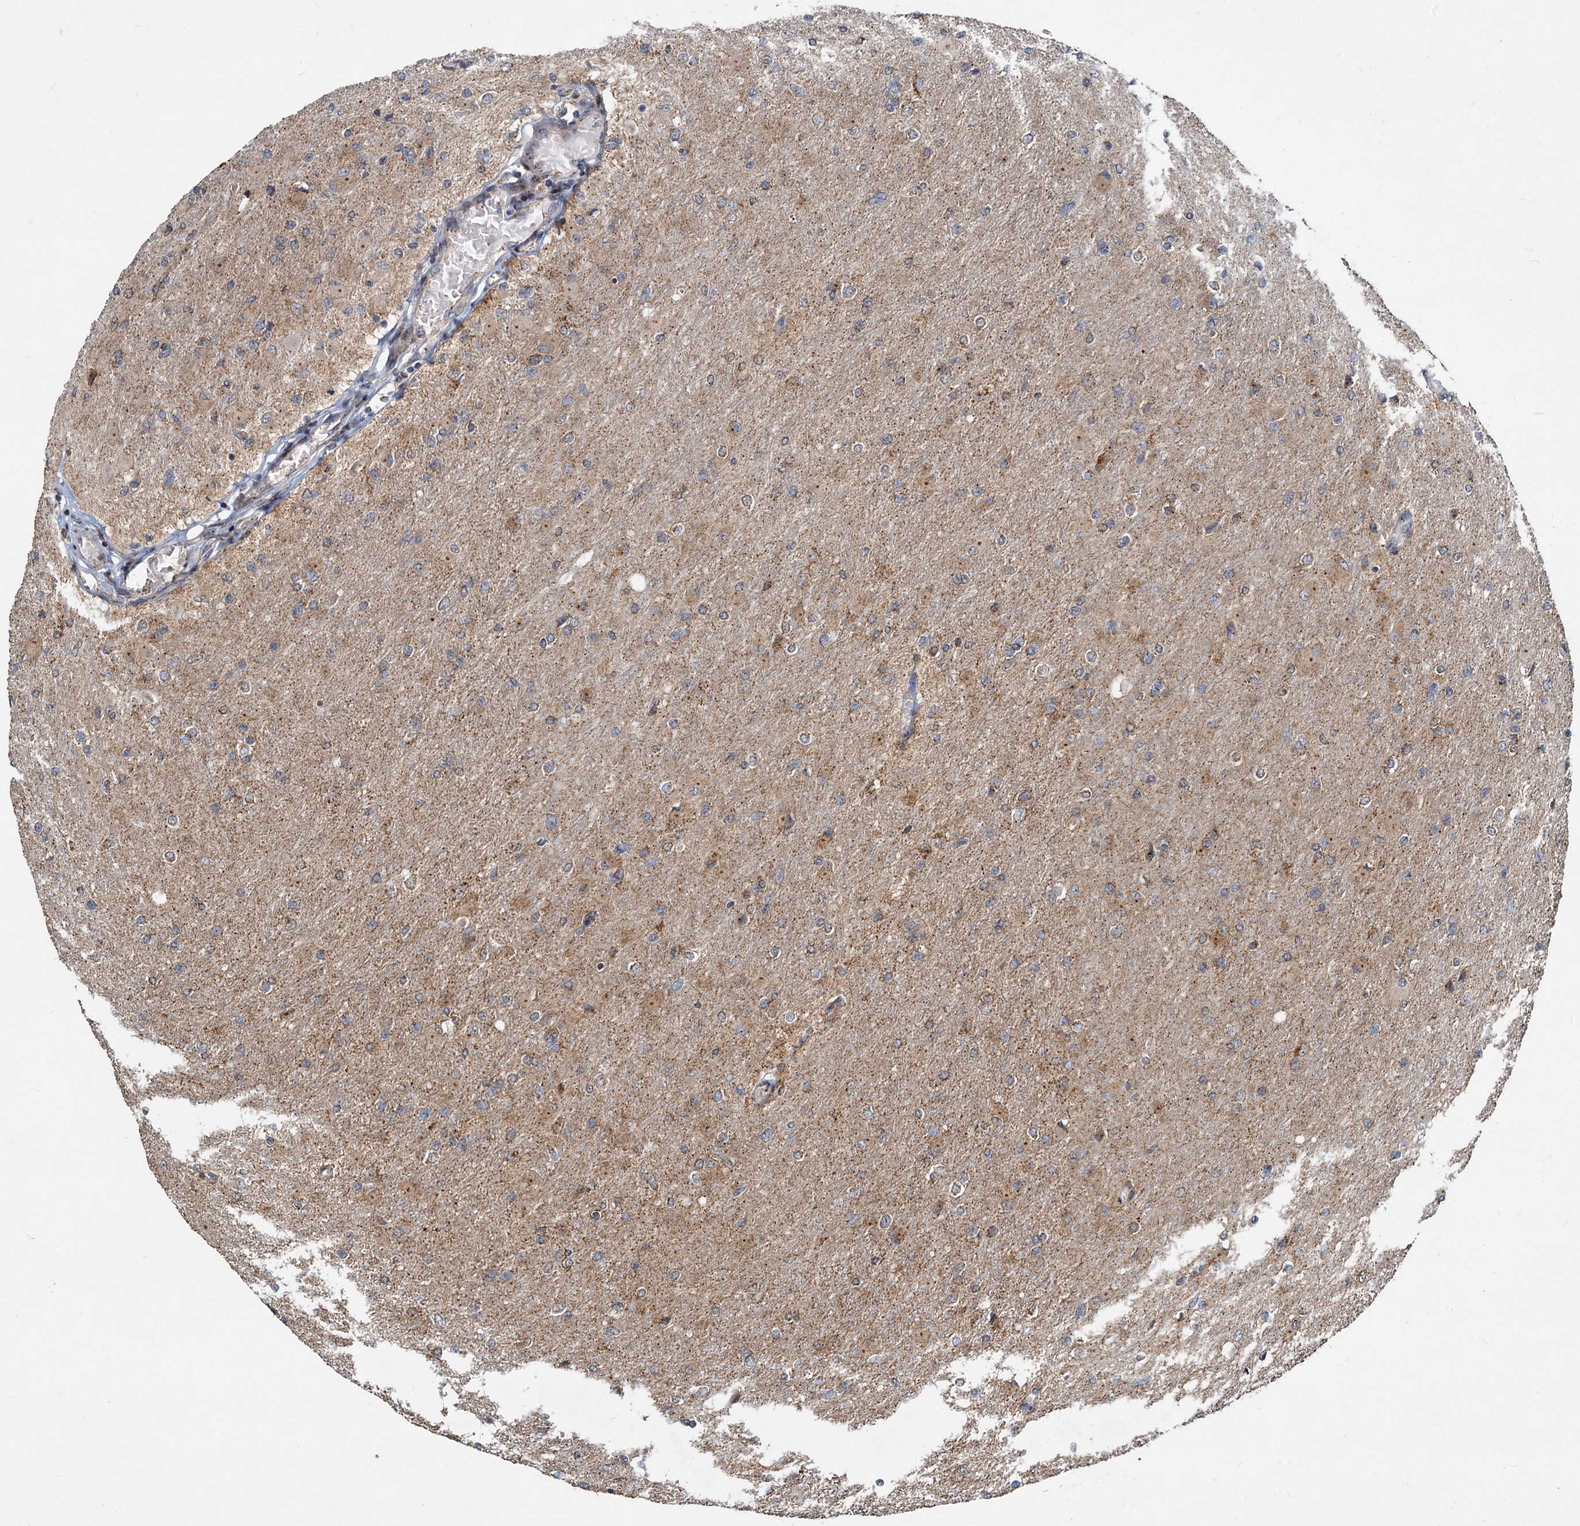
{"staining": {"intensity": "moderate", "quantity": "<25%", "location": "cytoplasmic/membranous"}, "tissue": "glioma", "cell_type": "Tumor cells", "image_type": "cancer", "snomed": [{"axis": "morphology", "description": "Glioma, malignant, High grade"}, {"axis": "topography", "description": "Cerebral cortex"}], "caption": "This is an image of immunohistochemistry (IHC) staining of malignant high-grade glioma, which shows moderate positivity in the cytoplasmic/membranous of tumor cells.", "gene": "CEP68", "patient": {"sex": "female", "age": 36}}